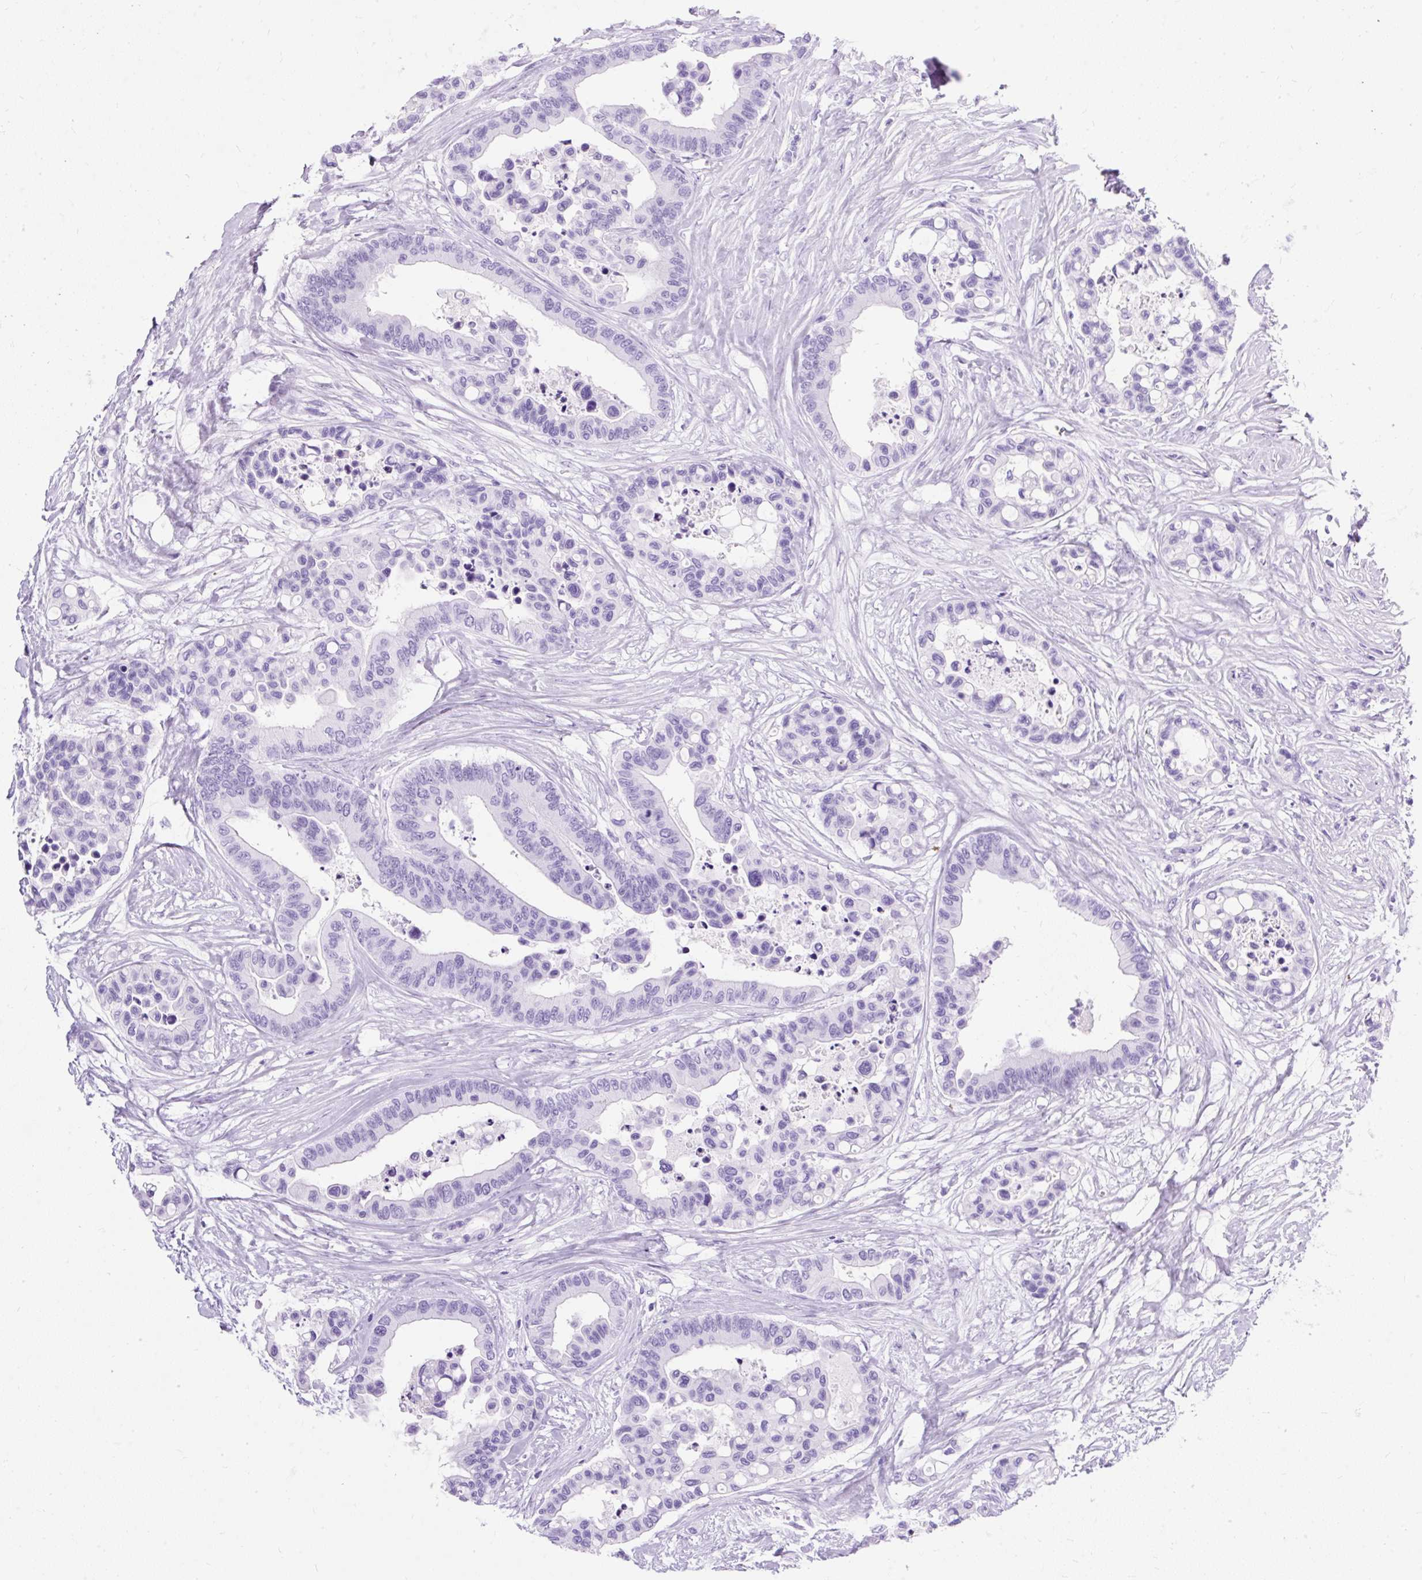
{"staining": {"intensity": "negative", "quantity": "none", "location": "none"}, "tissue": "colorectal cancer", "cell_type": "Tumor cells", "image_type": "cancer", "snomed": [{"axis": "morphology", "description": "Adenocarcinoma, NOS"}, {"axis": "topography", "description": "Colon"}], "caption": "A high-resolution micrograph shows immunohistochemistry staining of adenocarcinoma (colorectal), which exhibits no significant expression in tumor cells.", "gene": "PVALB", "patient": {"sex": "male", "age": 82}}